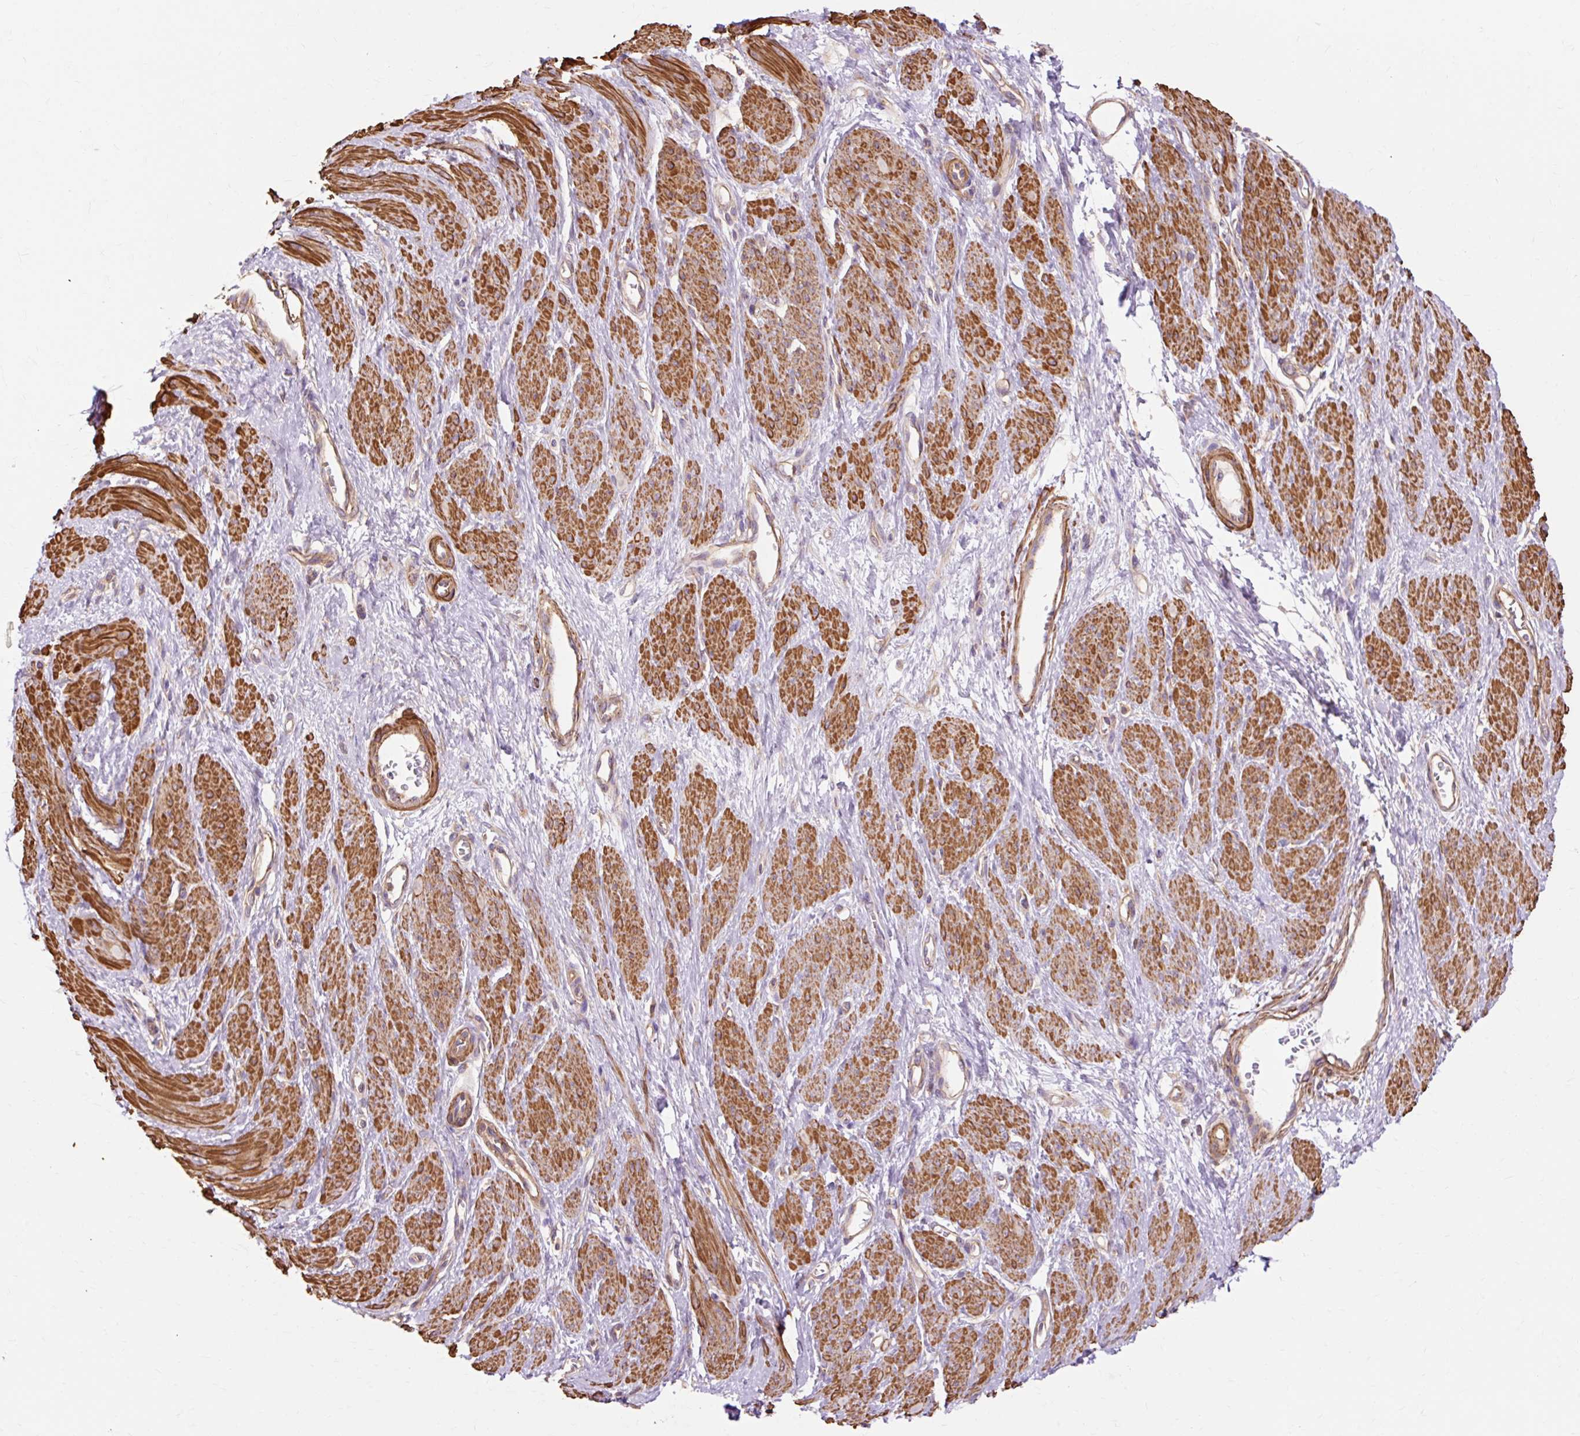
{"staining": {"intensity": "moderate", "quantity": ">75%", "location": "cytoplasmic/membranous"}, "tissue": "smooth muscle", "cell_type": "Smooth muscle cells", "image_type": "normal", "snomed": [{"axis": "morphology", "description": "Normal tissue, NOS"}, {"axis": "topography", "description": "Smooth muscle"}, {"axis": "topography", "description": "Uterus"}], "caption": "Smooth muscle stained with DAB immunohistochemistry exhibits medium levels of moderate cytoplasmic/membranous staining in about >75% of smooth muscle cells.", "gene": "TBC1D2B", "patient": {"sex": "female", "age": 39}}